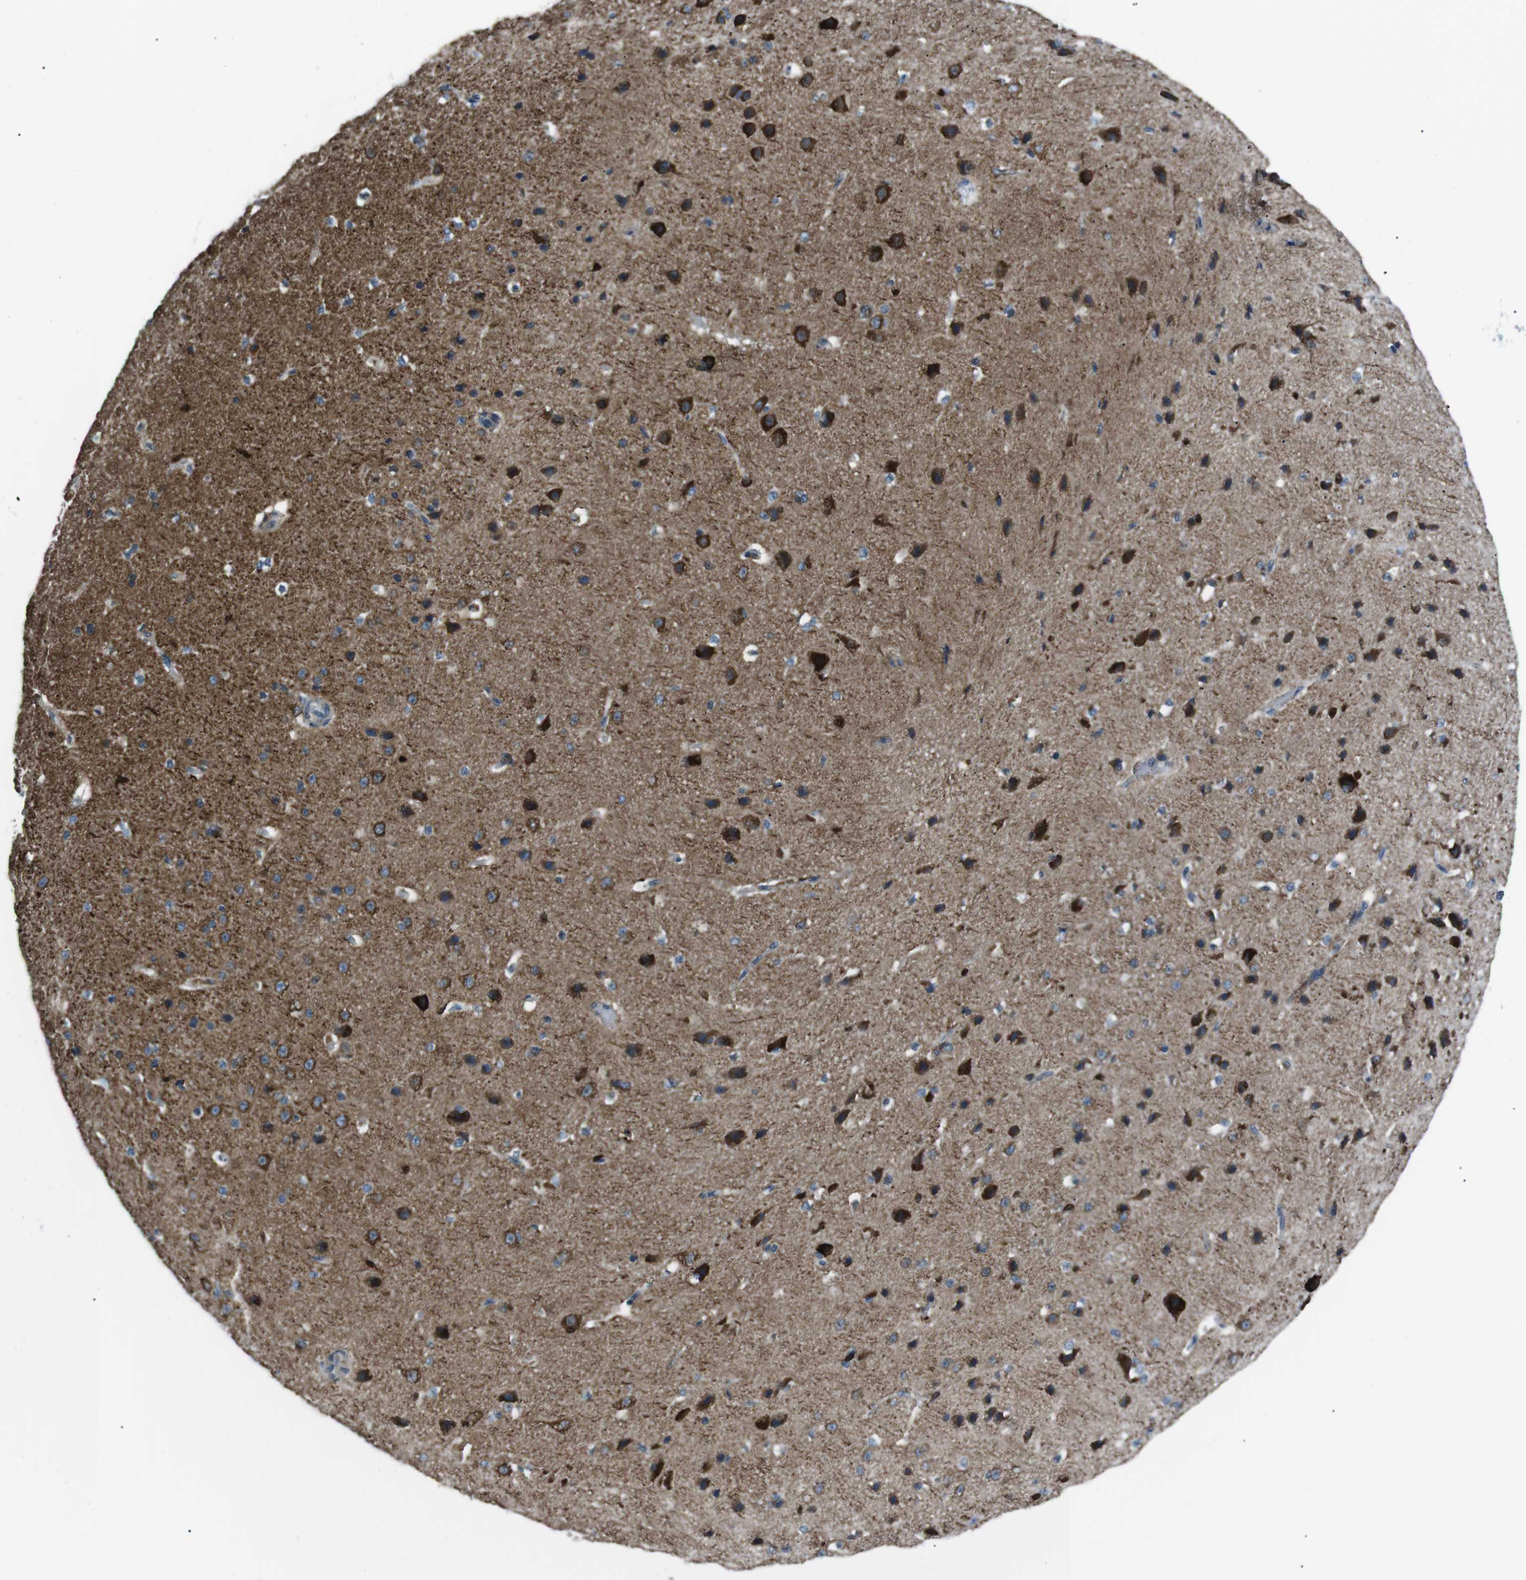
{"staining": {"intensity": "negative", "quantity": "none", "location": "none"}, "tissue": "cerebral cortex", "cell_type": "Endothelial cells", "image_type": "normal", "snomed": [{"axis": "morphology", "description": "Normal tissue, NOS"}, {"axis": "morphology", "description": "Developmental malformation"}, {"axis": "topography", "description": "Cerebral cortex"}], "caption": "High power microscopy micrograph of an IHC histopathology image of unremarkable cerebral cortex, revealing no significant positivity in endothelial cells.", "gene": "BLNK", "patient": {"sex": "female", "age": 30}}